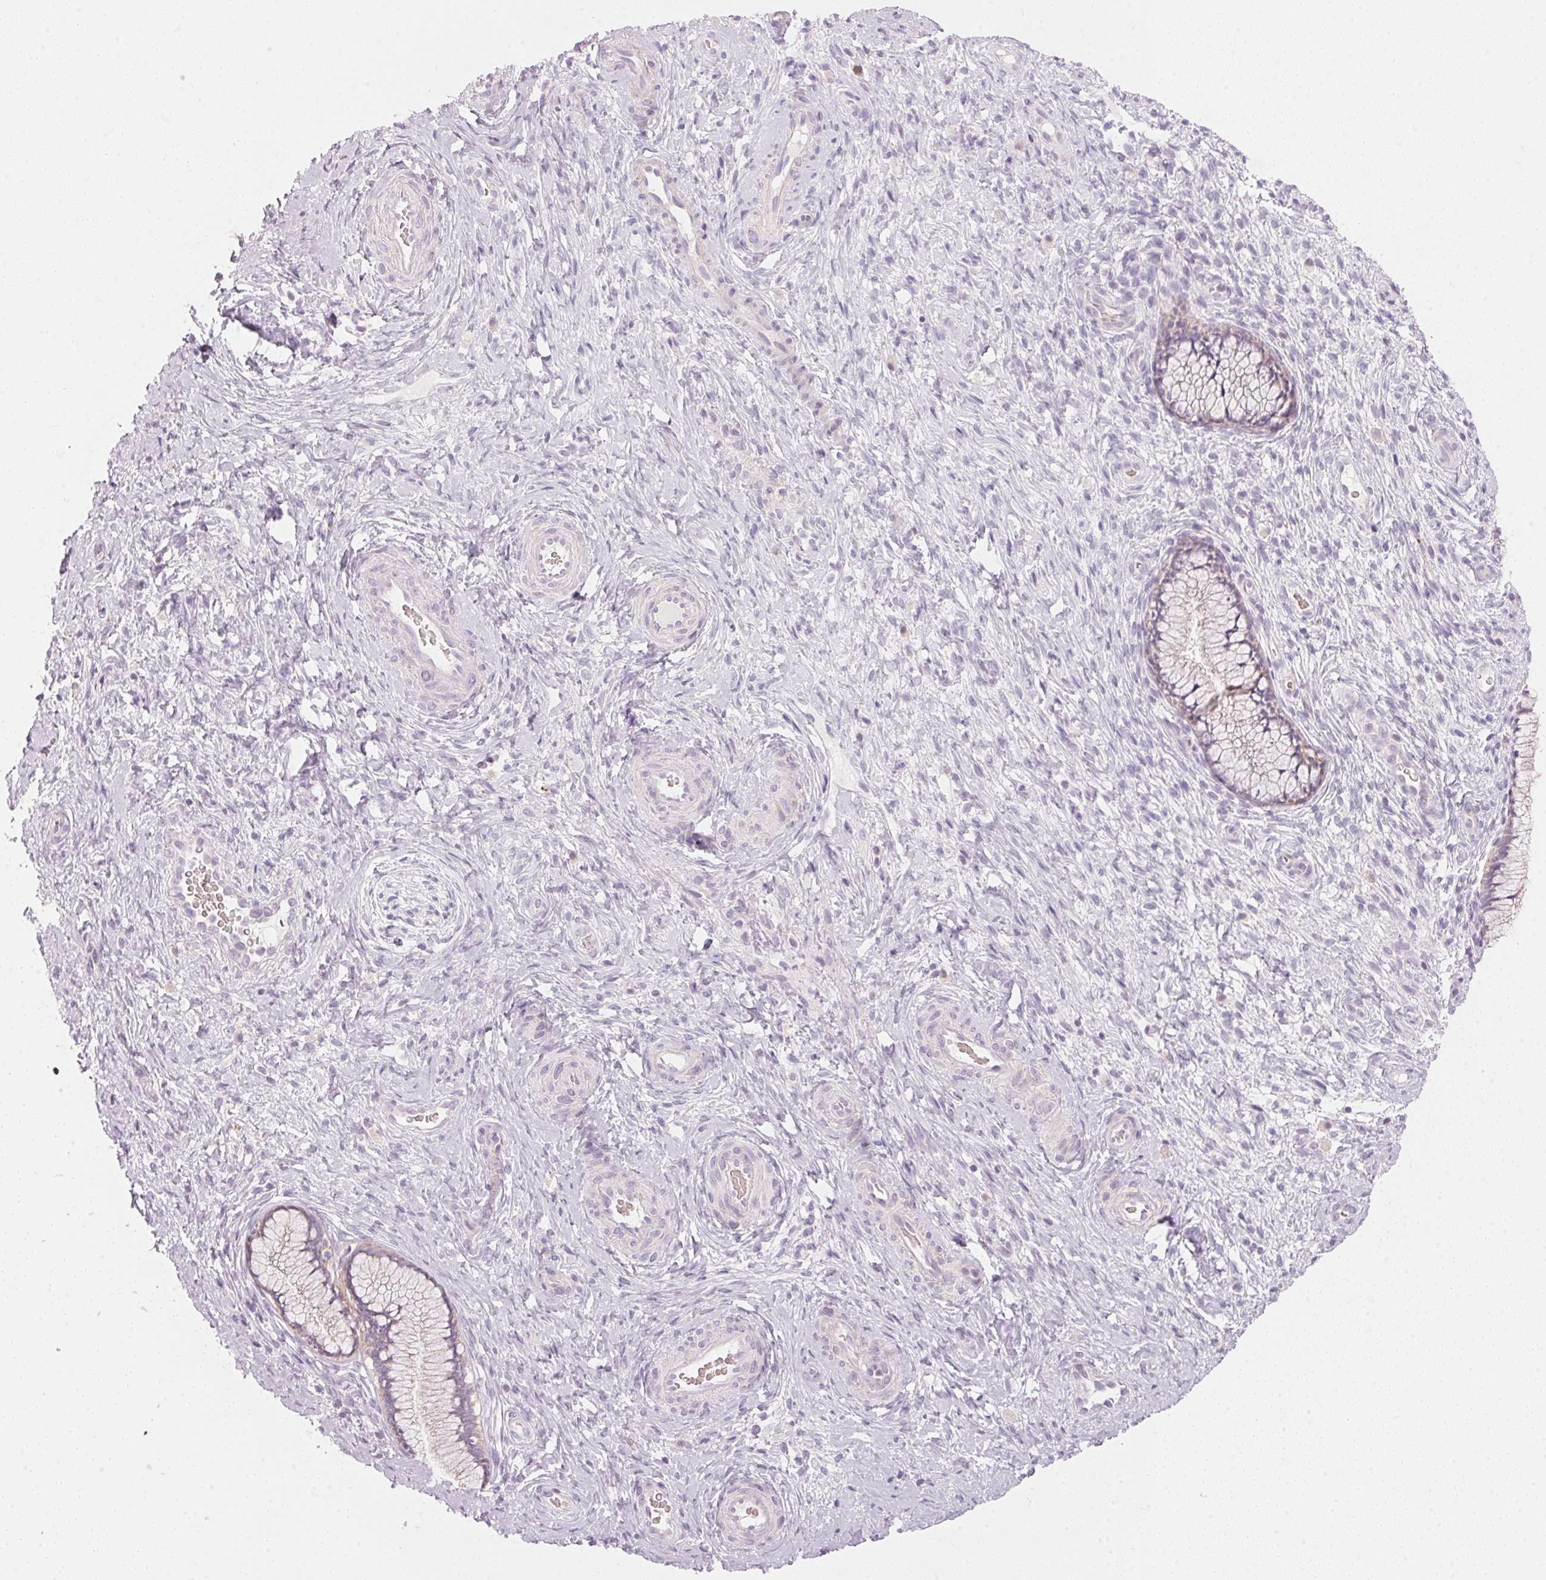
{"staining": {"intensity": "negative", "quantity": "none", "location": "none"}, "tissue": "cervix", "cell_type": "Glandular cells", "image_type": "normal", "snomed": [{"axis": "morphology", "description": "Normal tissue, NOS"}, {"axis": "topography", "description": "Cervix"}], "caption": "Immunohistochemistry (IHC) image of benign cervix: human cervix stained with DAB demonstrates no significant protein expression in glandular cells. Nuclei are stained in blue.", "gene": "HOXB13", "patient": {"sex": "female", "age": 34}}